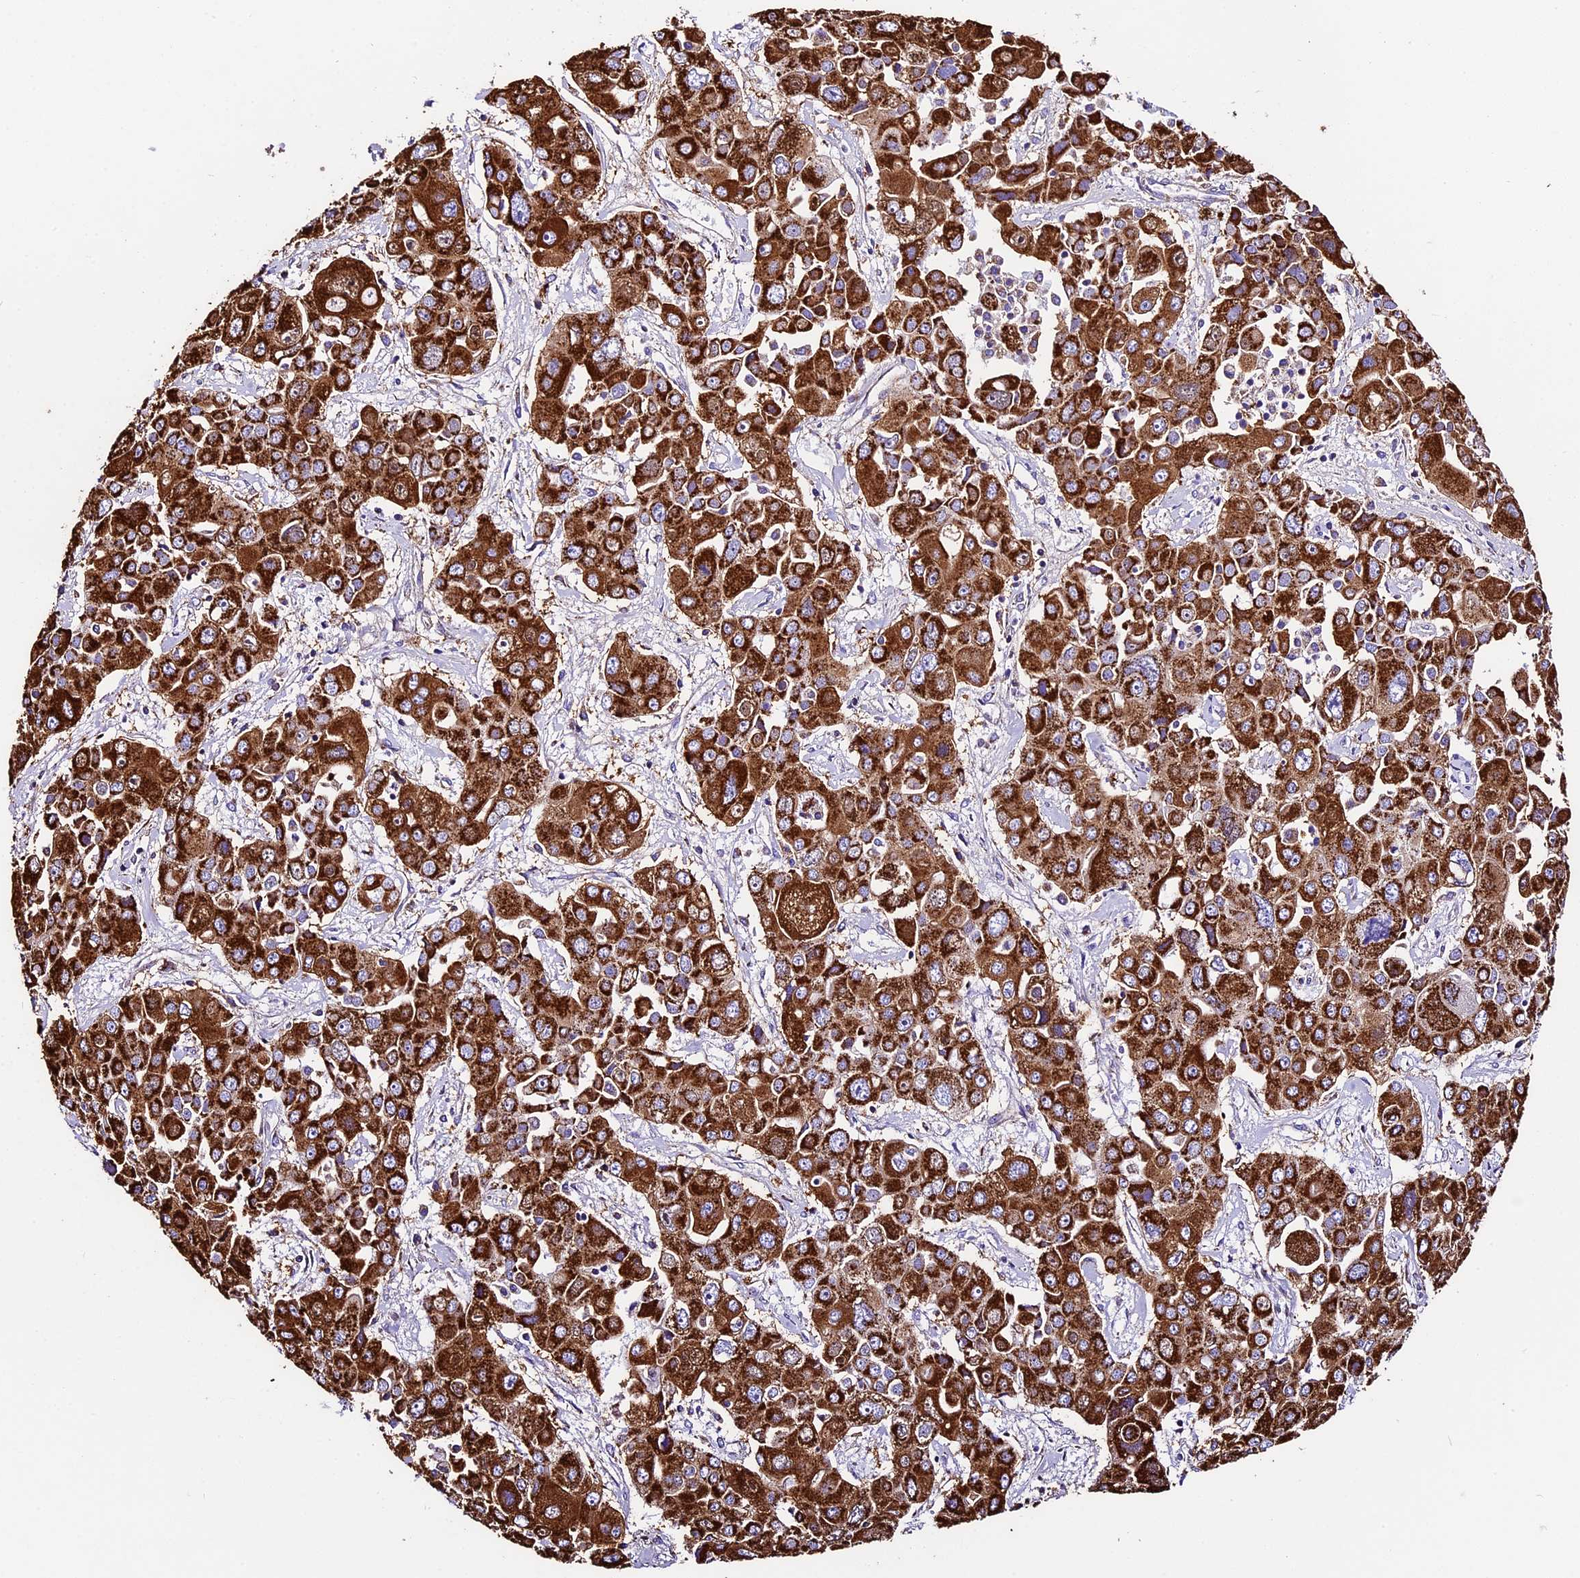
{"staining": {"intensity": "strong", "quantity": ">75%", "location": "cytoplasmic/membranous"}, "tissue": "liver cancer", "cell_type": "Tumor cells", "image_type": "cancer", "snomed": [{"axis": "morphology", "description": "Cholangiocarcinoma"}, {"axis": "topography", "description": "Liver"}], "caption": "A high amount of strong cytoplasmic/membranous expression is present in approximately >75% of tumor cells in liver cancer (cholangiocarcinoma) tissue.", "gene": "DCAF5", "patient": {"sex": "male", "age": 67}}